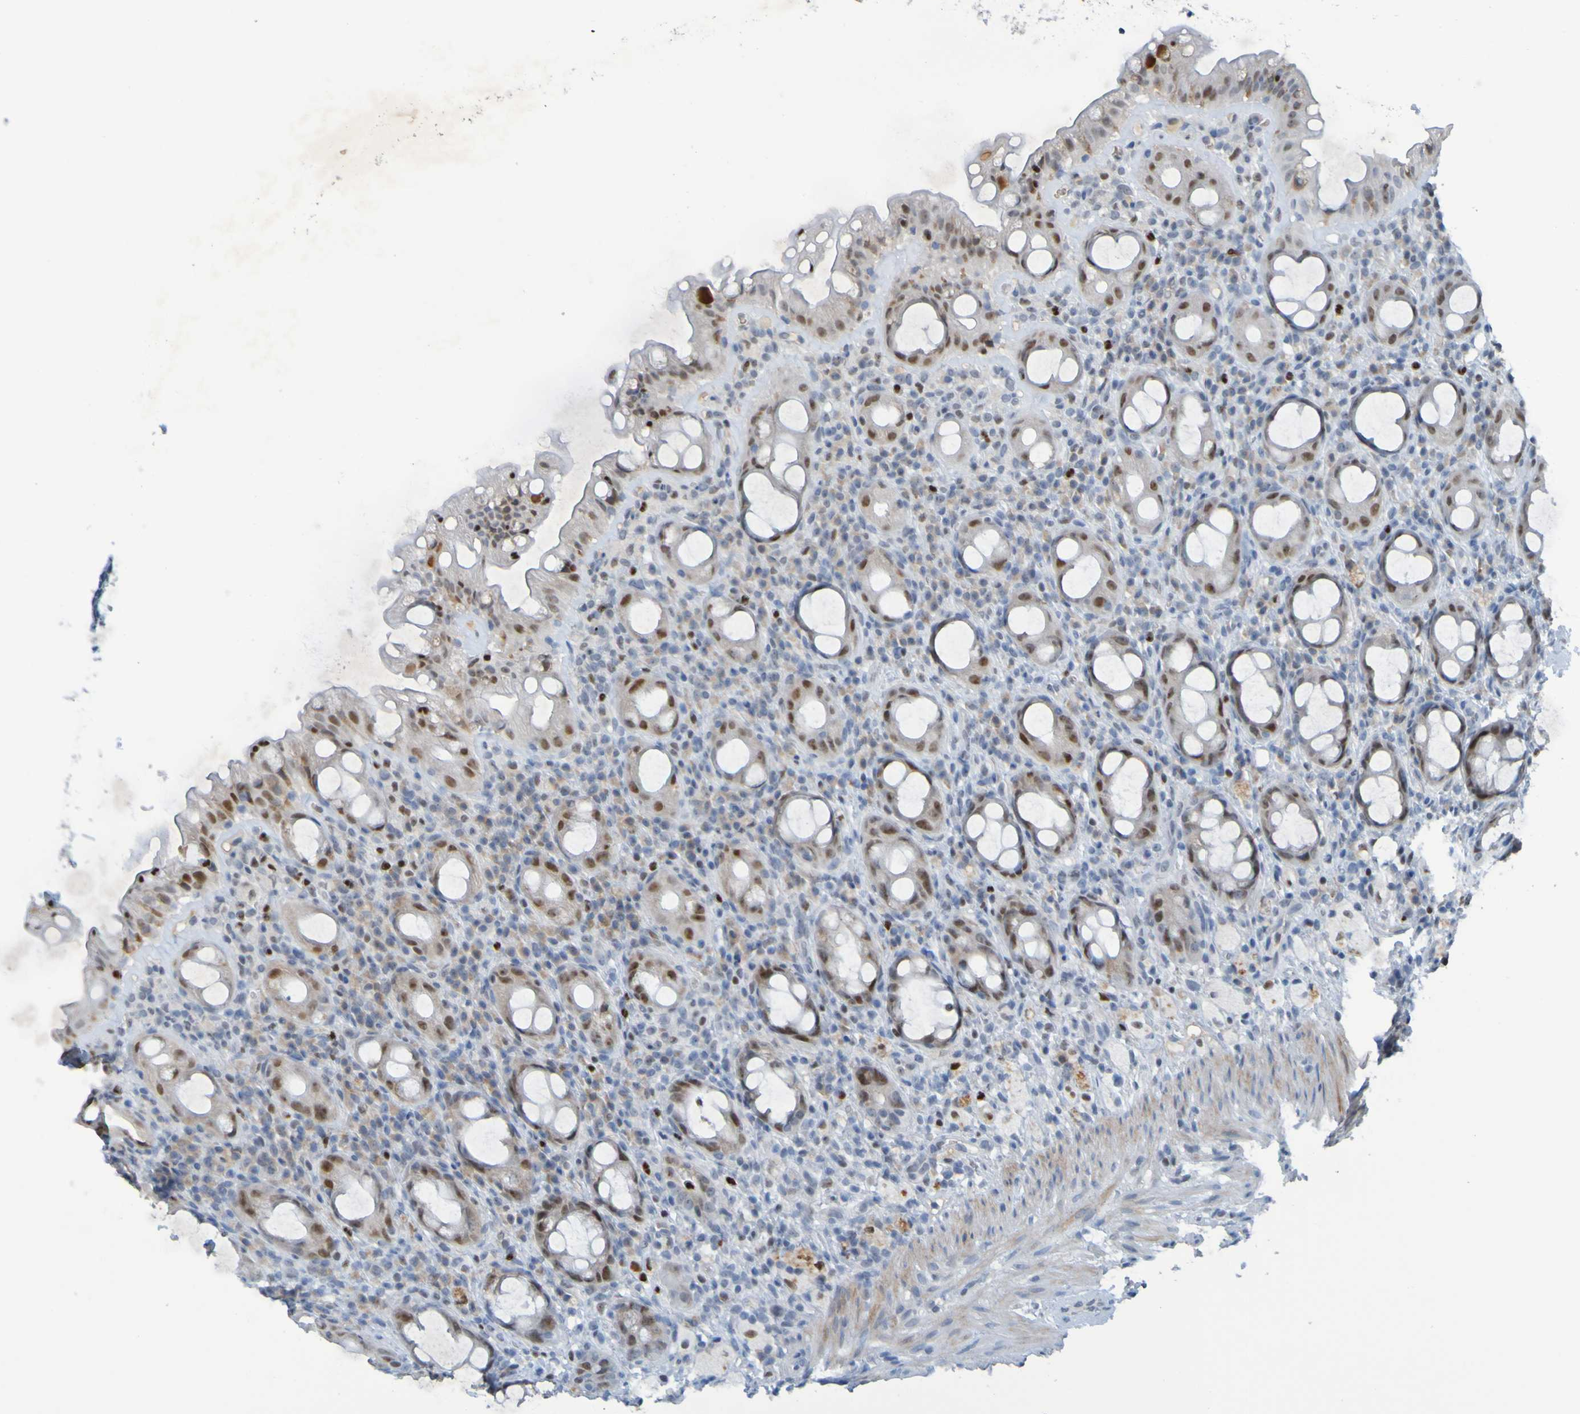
{"staining": {"intensity": "moderate", "quantity": "25%-75%", "location": "nuclear"}, "tissue": "rectum", "cell_type": "Glandular cells", "image_type": "normal", "snomed": [{"axis": "morphology", "description": "Normal tissue, NOS"}, {"axis": "topography", "description": "Rectum"}], "caption": "High-power microscopy captured an immunohistochemistry (IHC) photomicrograph of normal rectum, revealing moderate nuclear staining in about 25%-75% of glandular cells.", "gene": "USP36", "patient": {"sex": "male", "age": 44}}